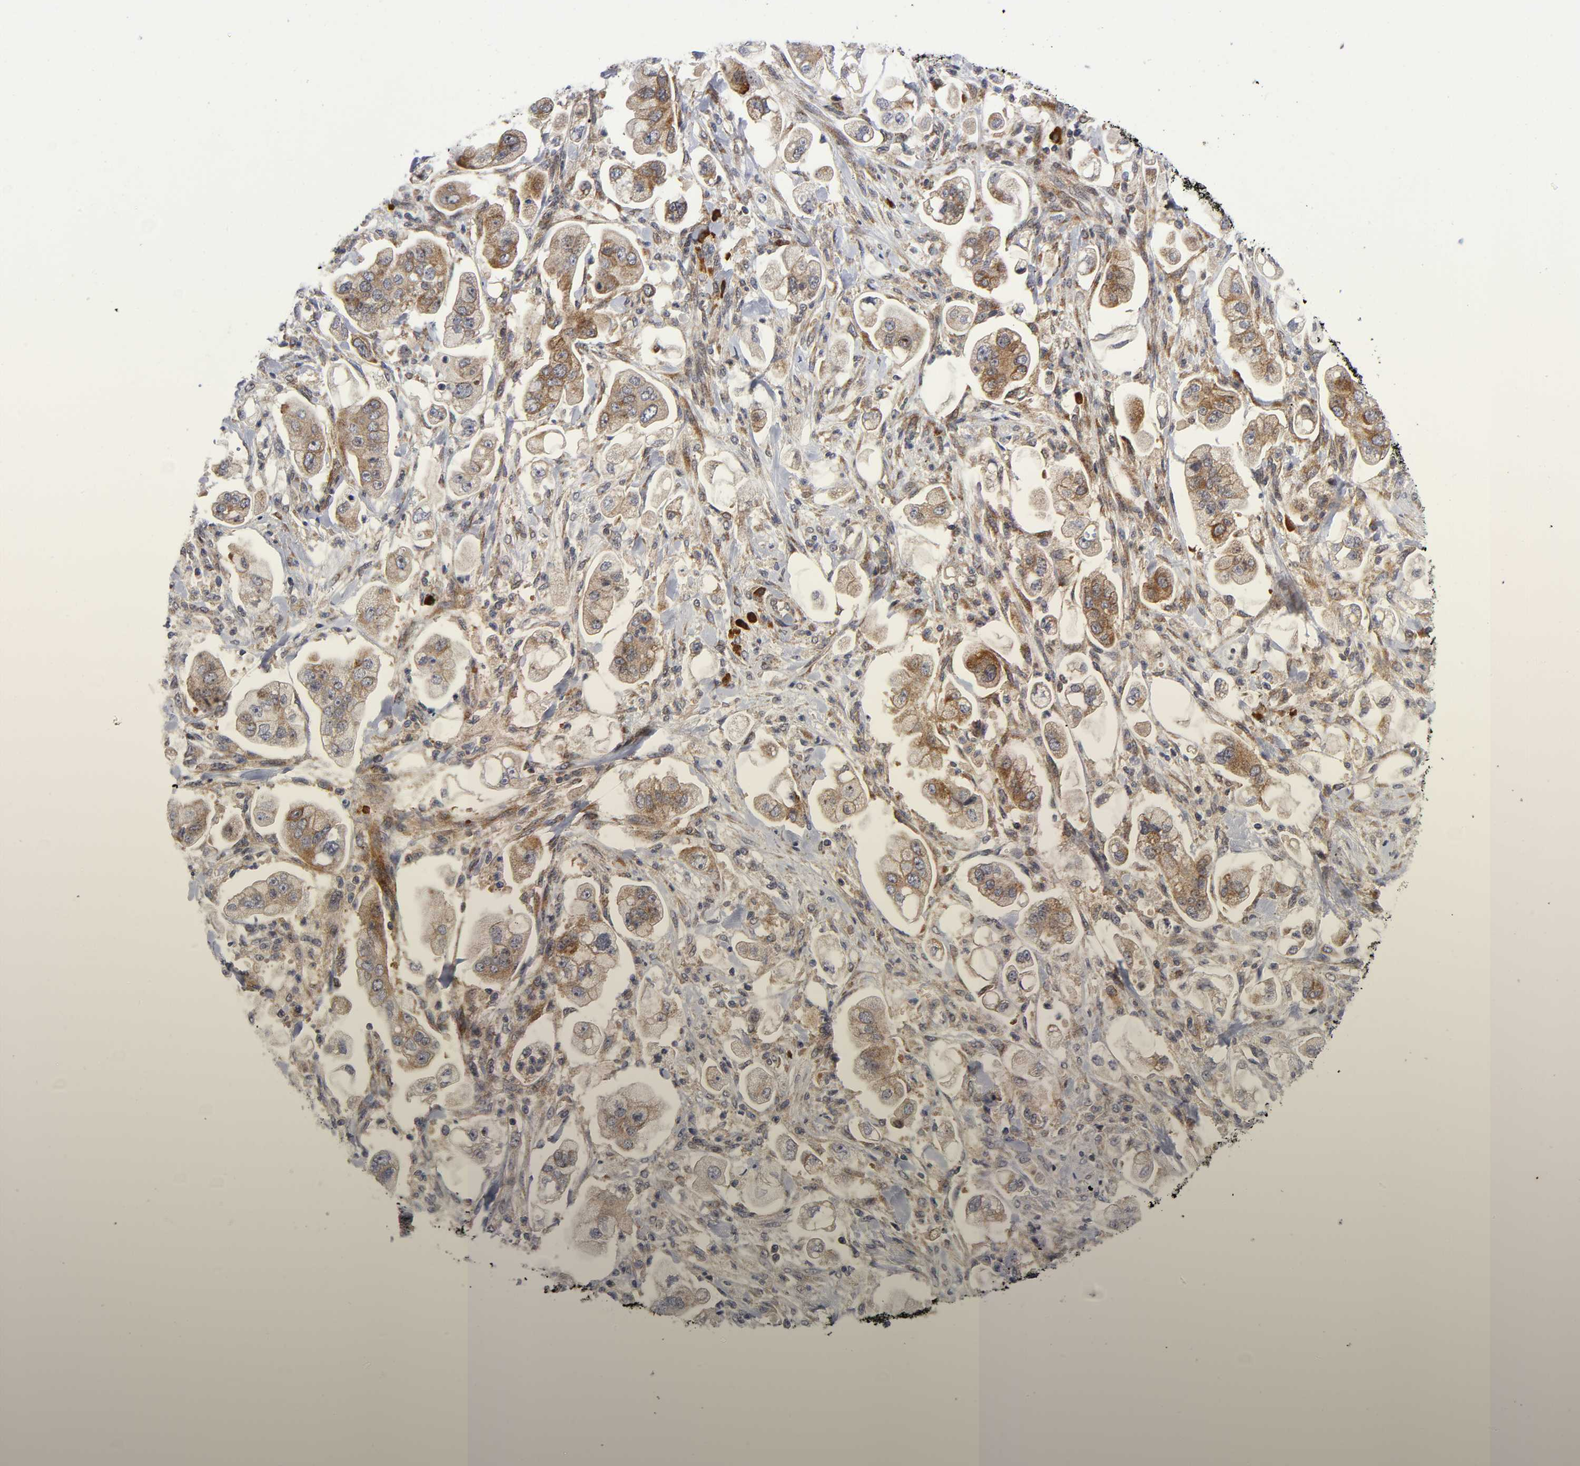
{"staining": {"intensity": "moderate", "quantity": ">75%", "location": "cytoplasmic/membranous"}, "tissue": "stomach cancer", "cell_type": "Tumor cells", "image_type": "cancer", "snomed": [{"axis": "morphology", "description": "Adenocarcinoma, NOS"}, {"axis": "topography", "description": "Stomach"}], "caption": "A high-resolution photomicrograph shows IHC staining of stomach cancer, which exhibits moderate cytoplasmic/membranous staining in about >75% of tumor cells. (IHC, brightfield microscopy, high magnification).", "gene": "EIF5", "patient": {"sex": "male", "age": 62}}